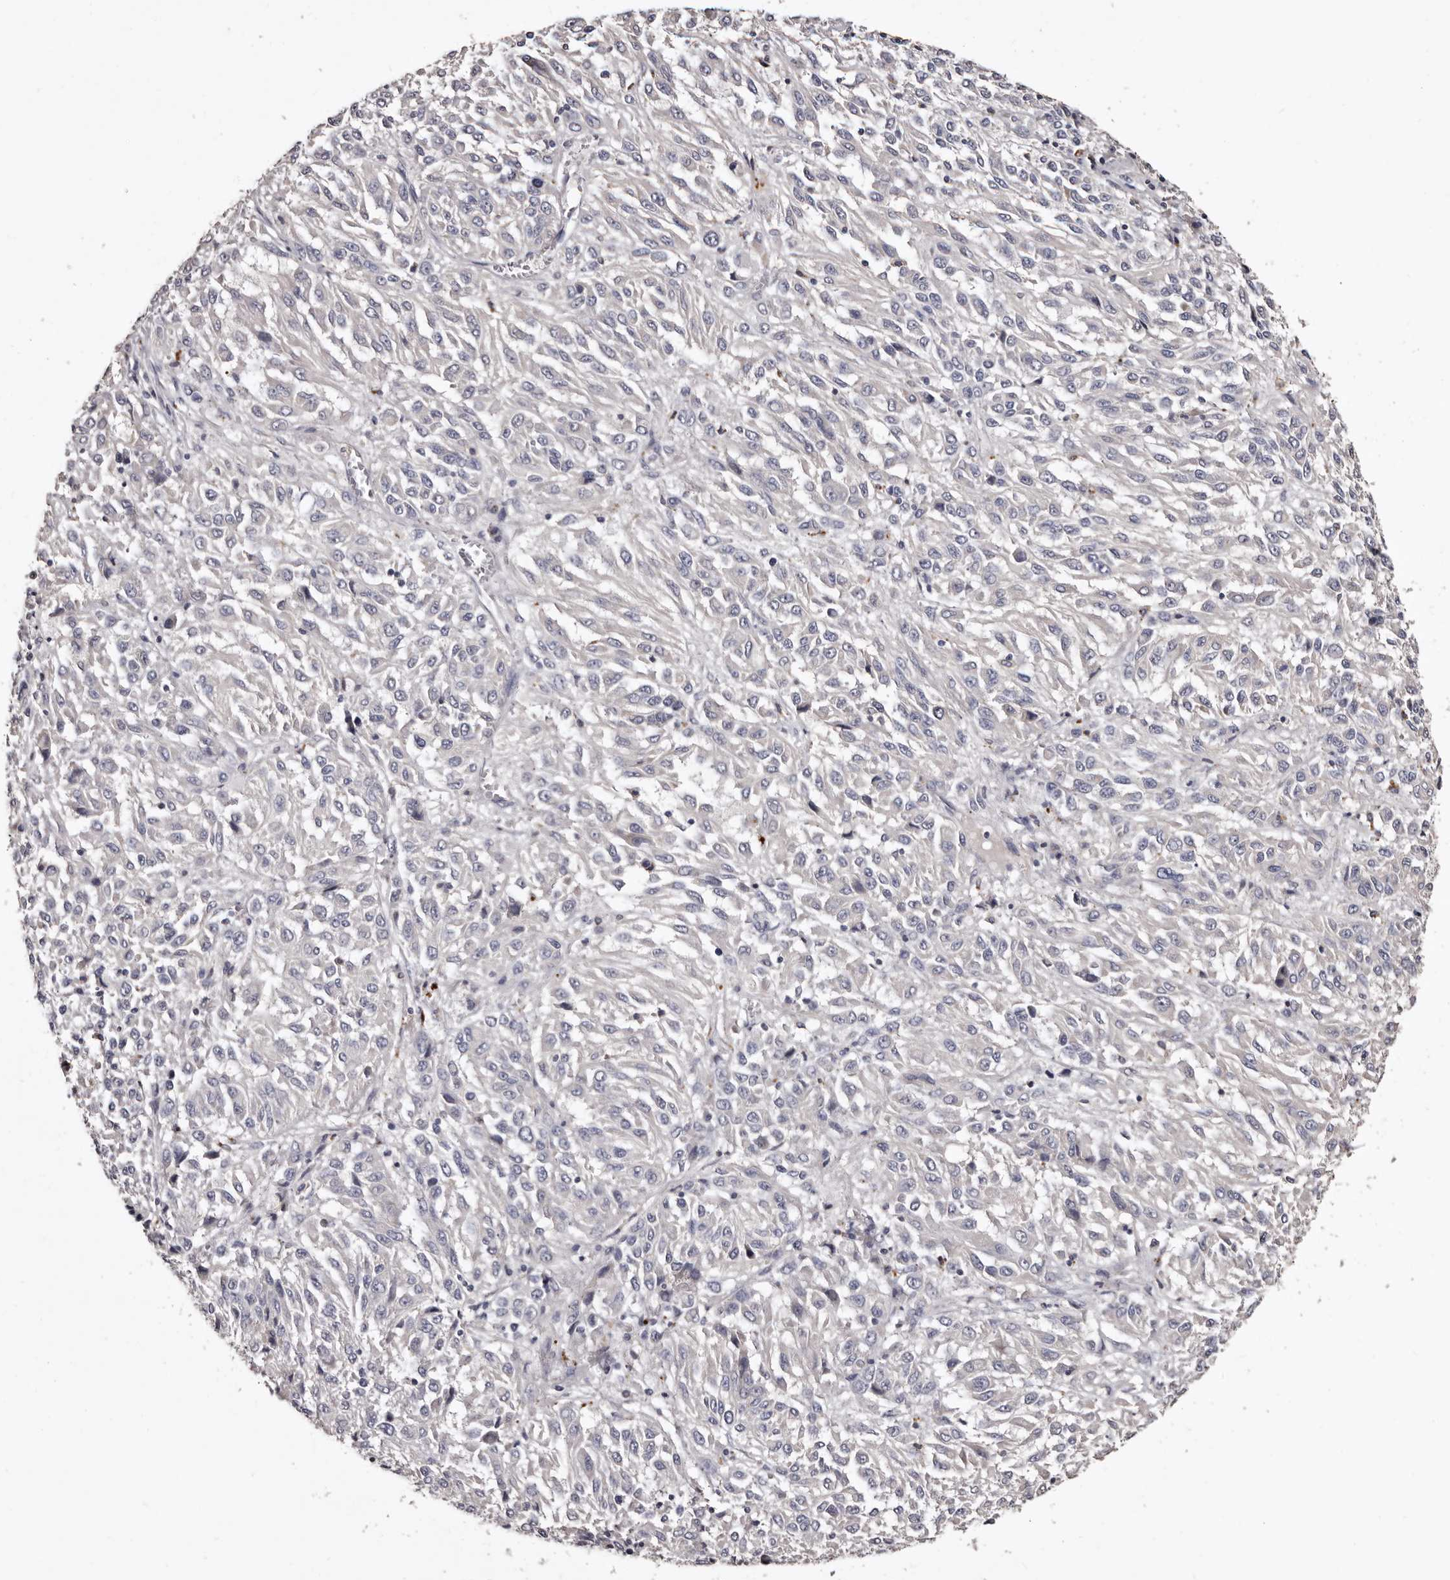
{"staining": {"intensity": "negative", "quantity": "none", "location": "none"}, "tissue": "melanoma", "cell_type": "Tumor cells", "image_type": "cancer", "snomed": [{"axis": "morphology", "description": "Malignant melanoma, Metastatic site"}, {"axis": "topography", "description": "Lung"}], "caption": "DAB (3,3'-diaminobenzidine) immunohistochemical staining of human malignant melanoma (metastatic site) displays no significant positivity in tumor cells.", "gene": "SLC10A4", "patient": {"sex": "male", "age": 64}}